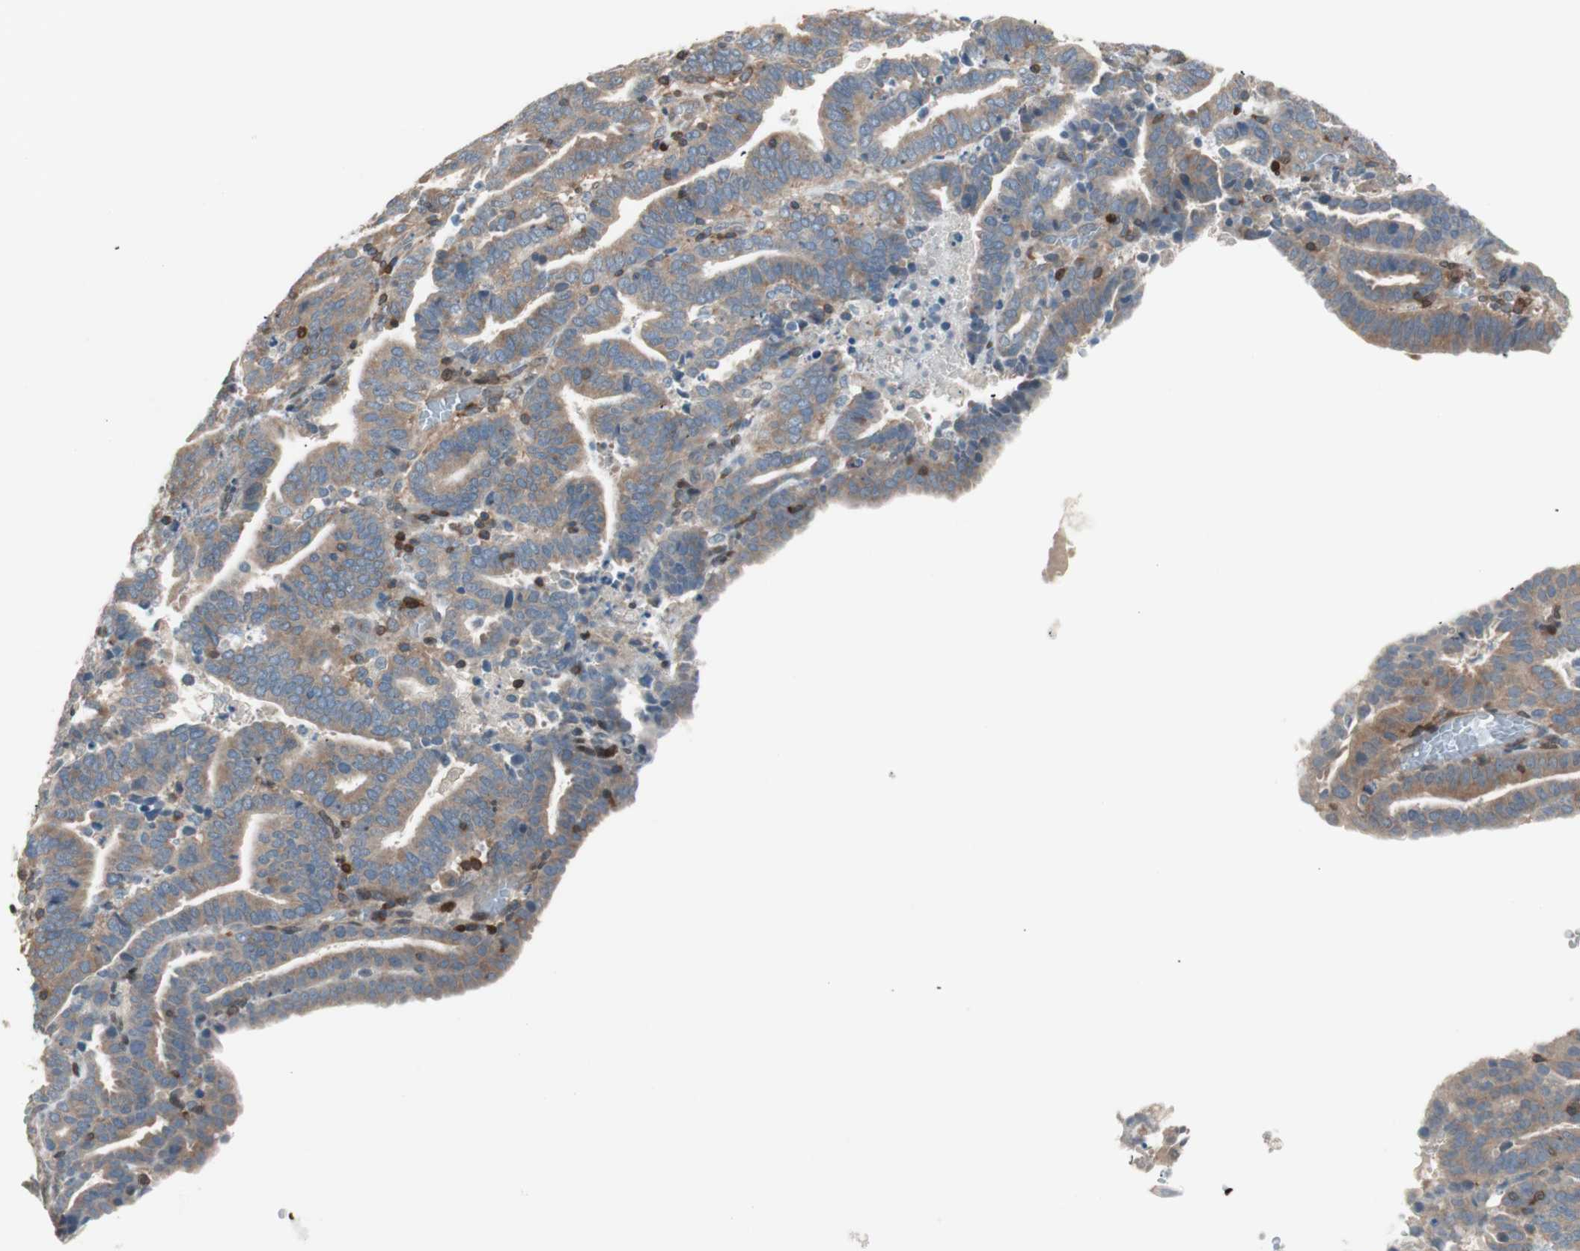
{"staining": {"intensity": "moderate", "quantity": ">75%", "location": "cytoplasmic/membranous"}, "tissue": "endometrial cancer", "cell_type": "Tumor cells", "image_type": "cancer", "snomed": [{"axis": "morphology", "description": "Adenocarcinoma, NOS"}, {"axis": "topography", "description": "Uterus"}], "caption": "DAB immunohistochemical staining of endometrial cancer exhibits moderate cytoplasmic/membranous protein expression in about >75% of tumor cells. (Brightfield microscopy of DAB IHC at high magnification).", "gene": "BIN1", "patient": {"sex": "female", "age": 83}}